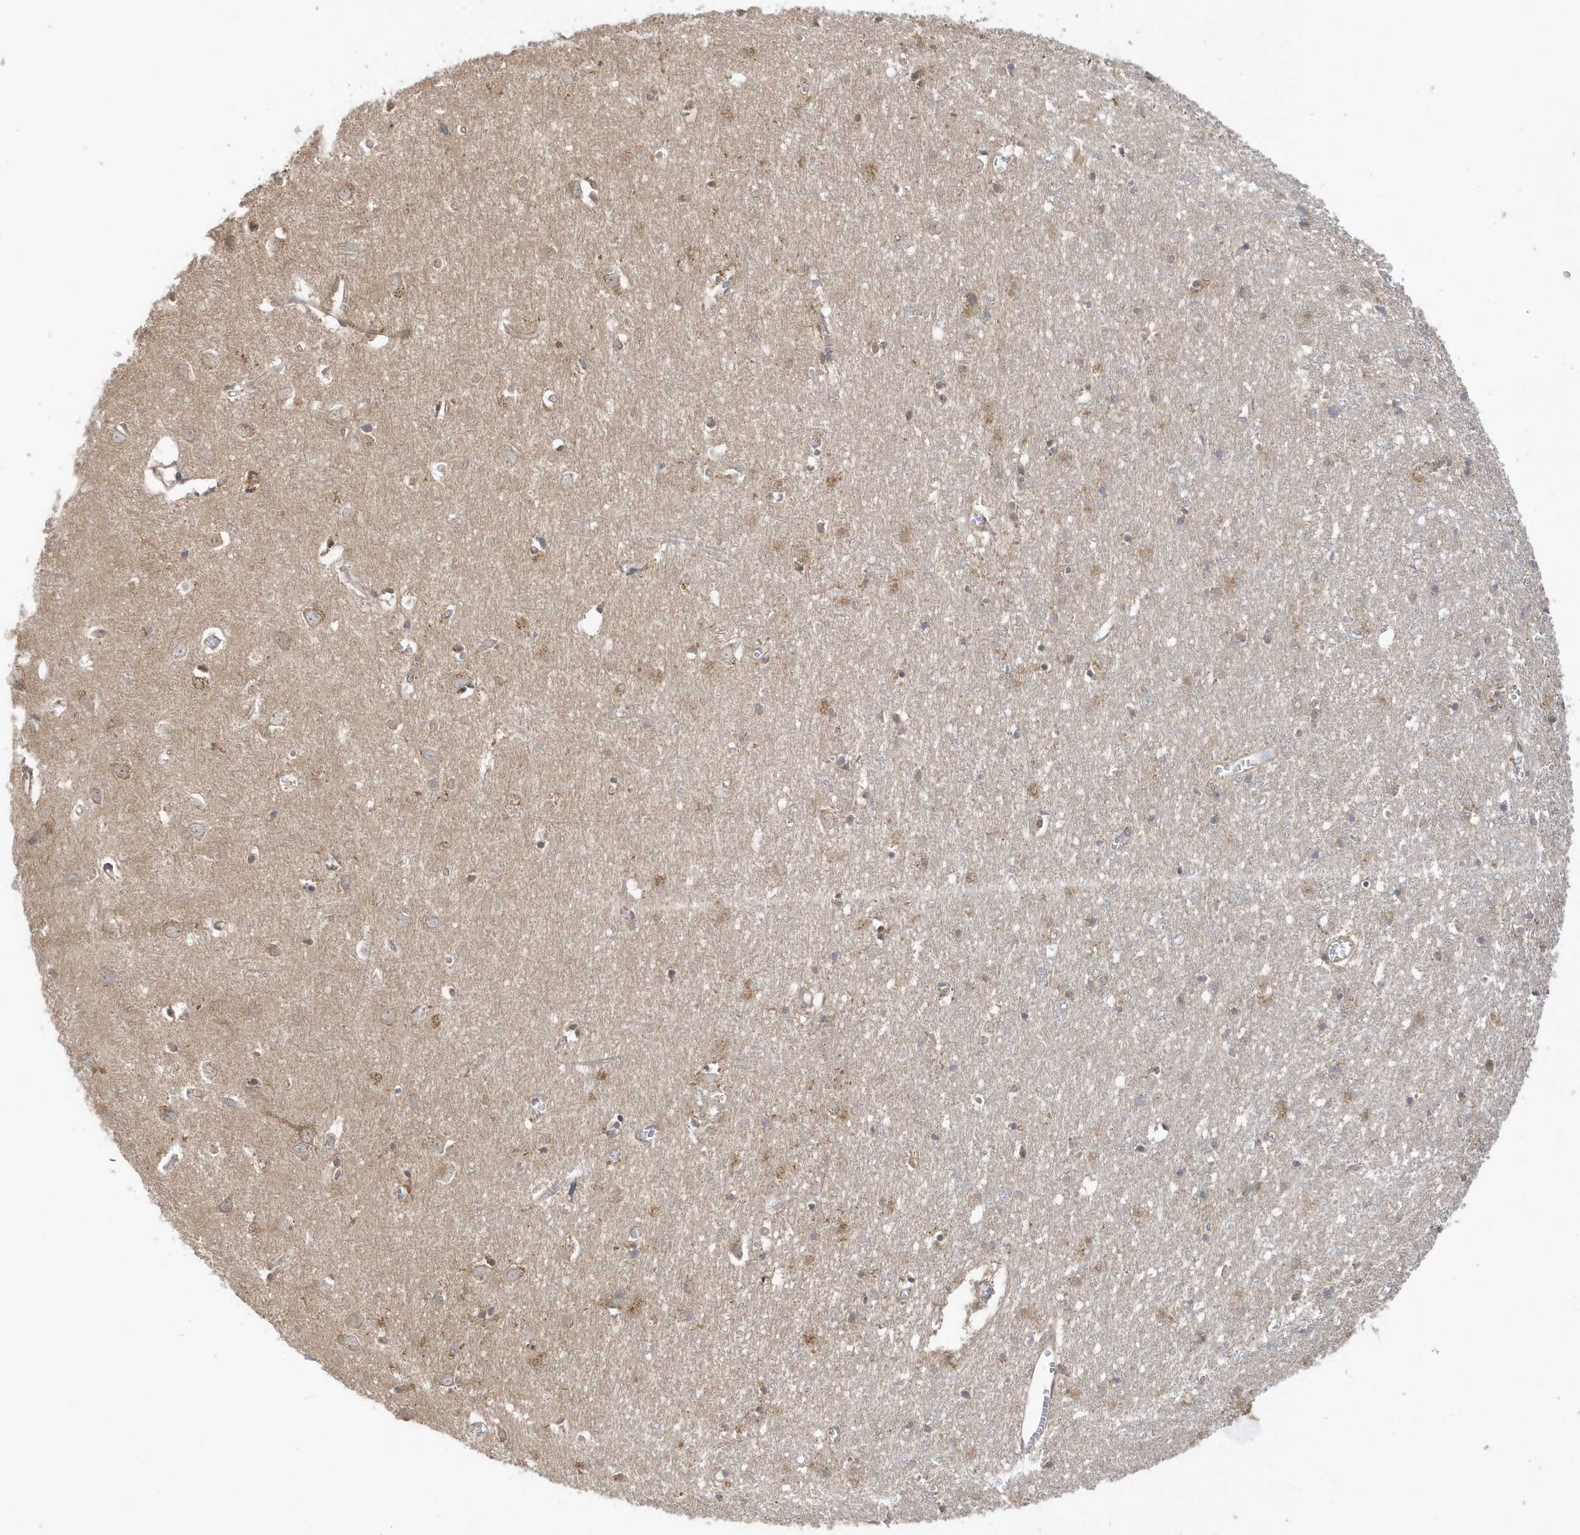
{"staining": {"intensity": "negative", "quantity": "none", "location": "none"}, "tissue": "cerebral cortex", "cell_type": "Endothelial cells", "image_type": "normal", "snomed": [{"axis": "morphology", "description": "Normal tissue, NOS"}, {"axis": "topography", "description": "Cerebral cortex"}], "caption": "Cerebral cortex was stained to show a protein in brown. There is no significant expression in endothelial cells. The staining is performed using DAB brown chromogen with nuclei counter-stained in using hematoxylin.", "gene": "PPP1R7", "patient": {"sex": "female", "age": 64}}